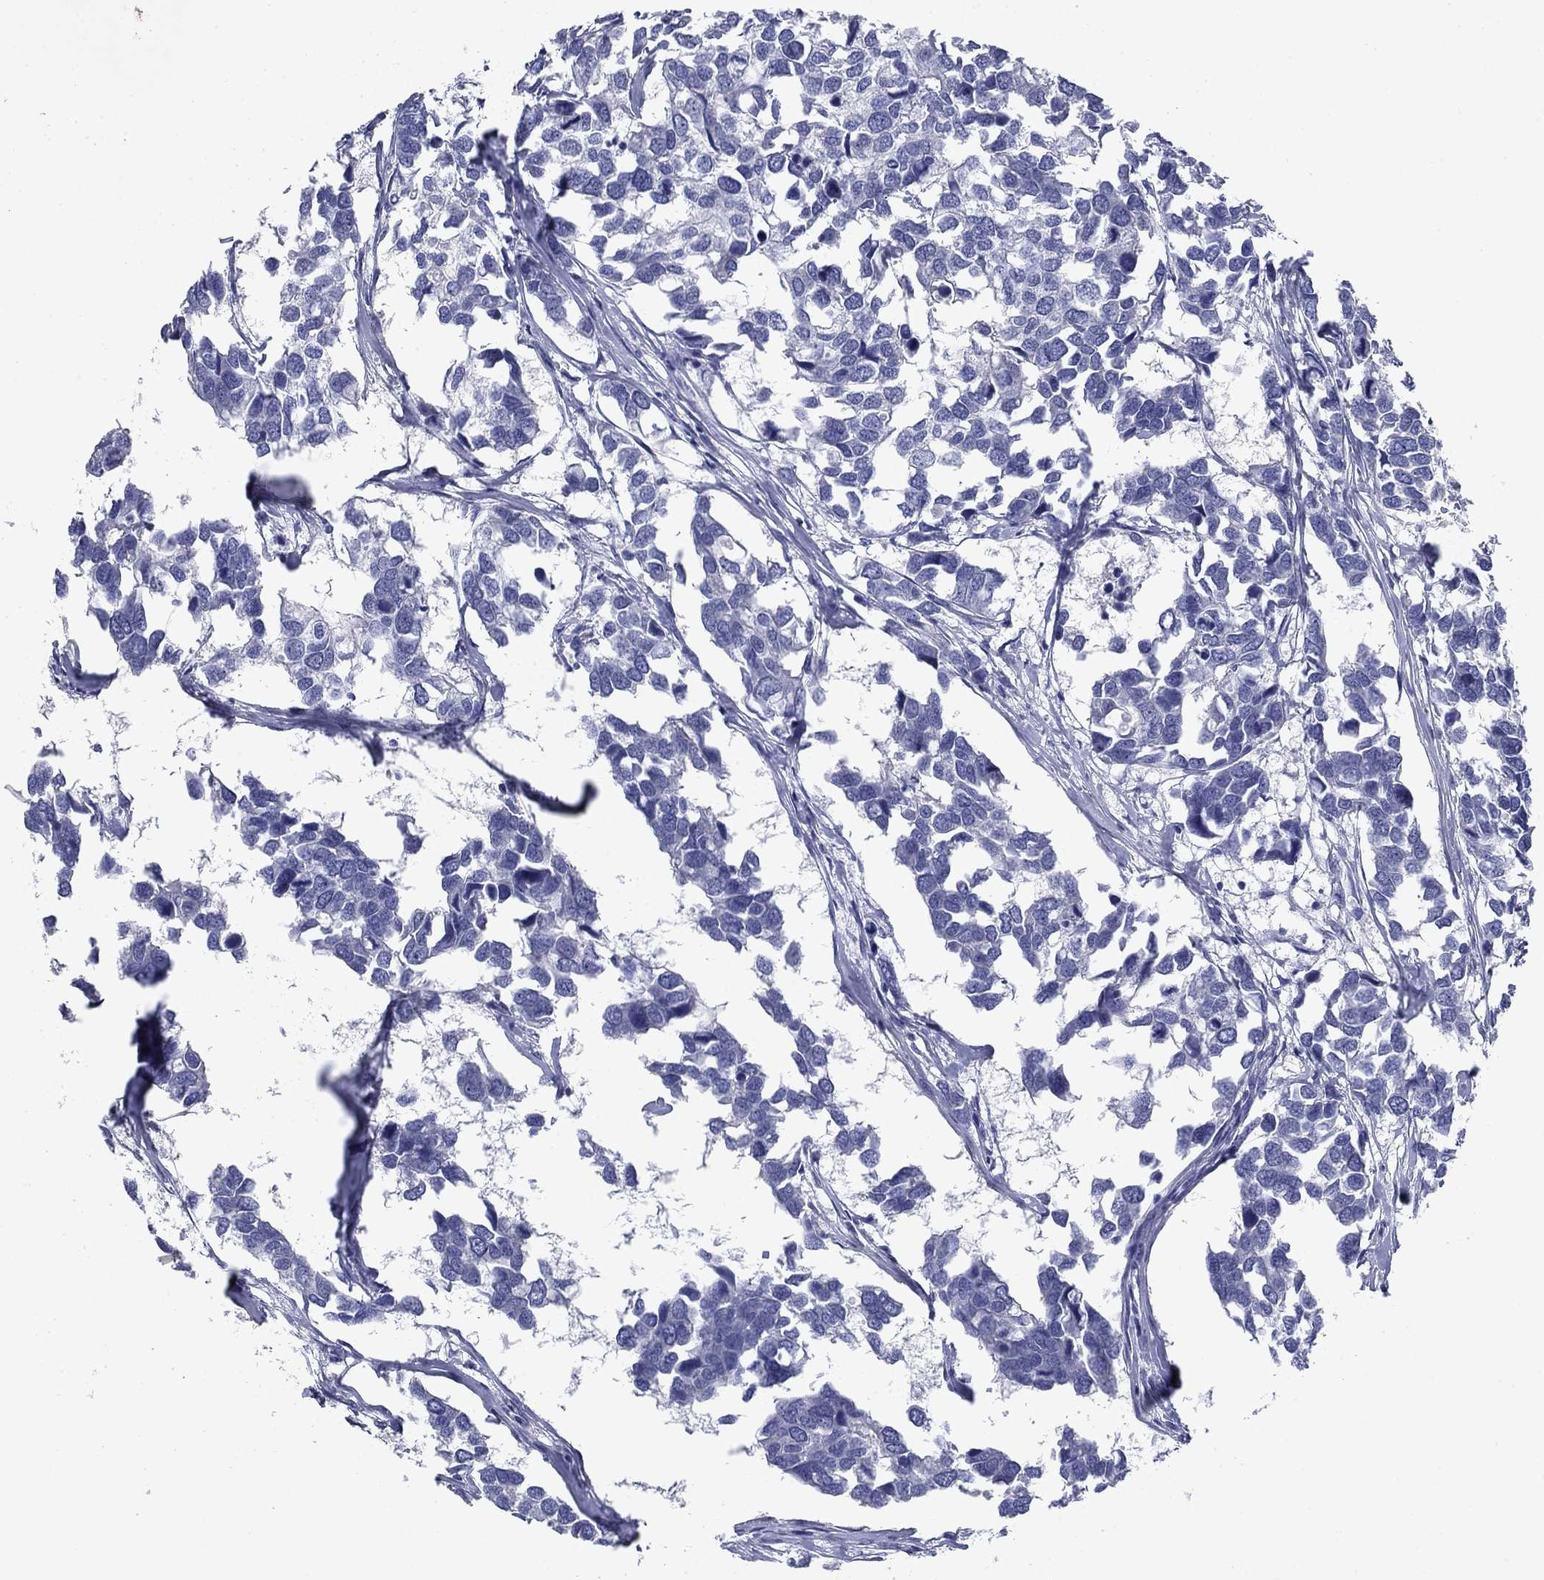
{"staining": {"intensity": "negative", "quantity": "none", "location": "none"}, "tissue": "breast cancer", "cell_type": "Tumor cells", "image_type": "cancer", "snomed": [{"axis": "morphology", "description": "Duct carcinoma"}, {"axis": "topography", "description": "Breast"}], "caption": "IHC of breast intraductal carcinoma demonstrates no staining in tumor cells. The staining is performed using DAB brown chromogen with nuclei counter-stained in using hematoxylin.", "gene": "PRKCG", "patient": {"sex": "female", "age": 83}}